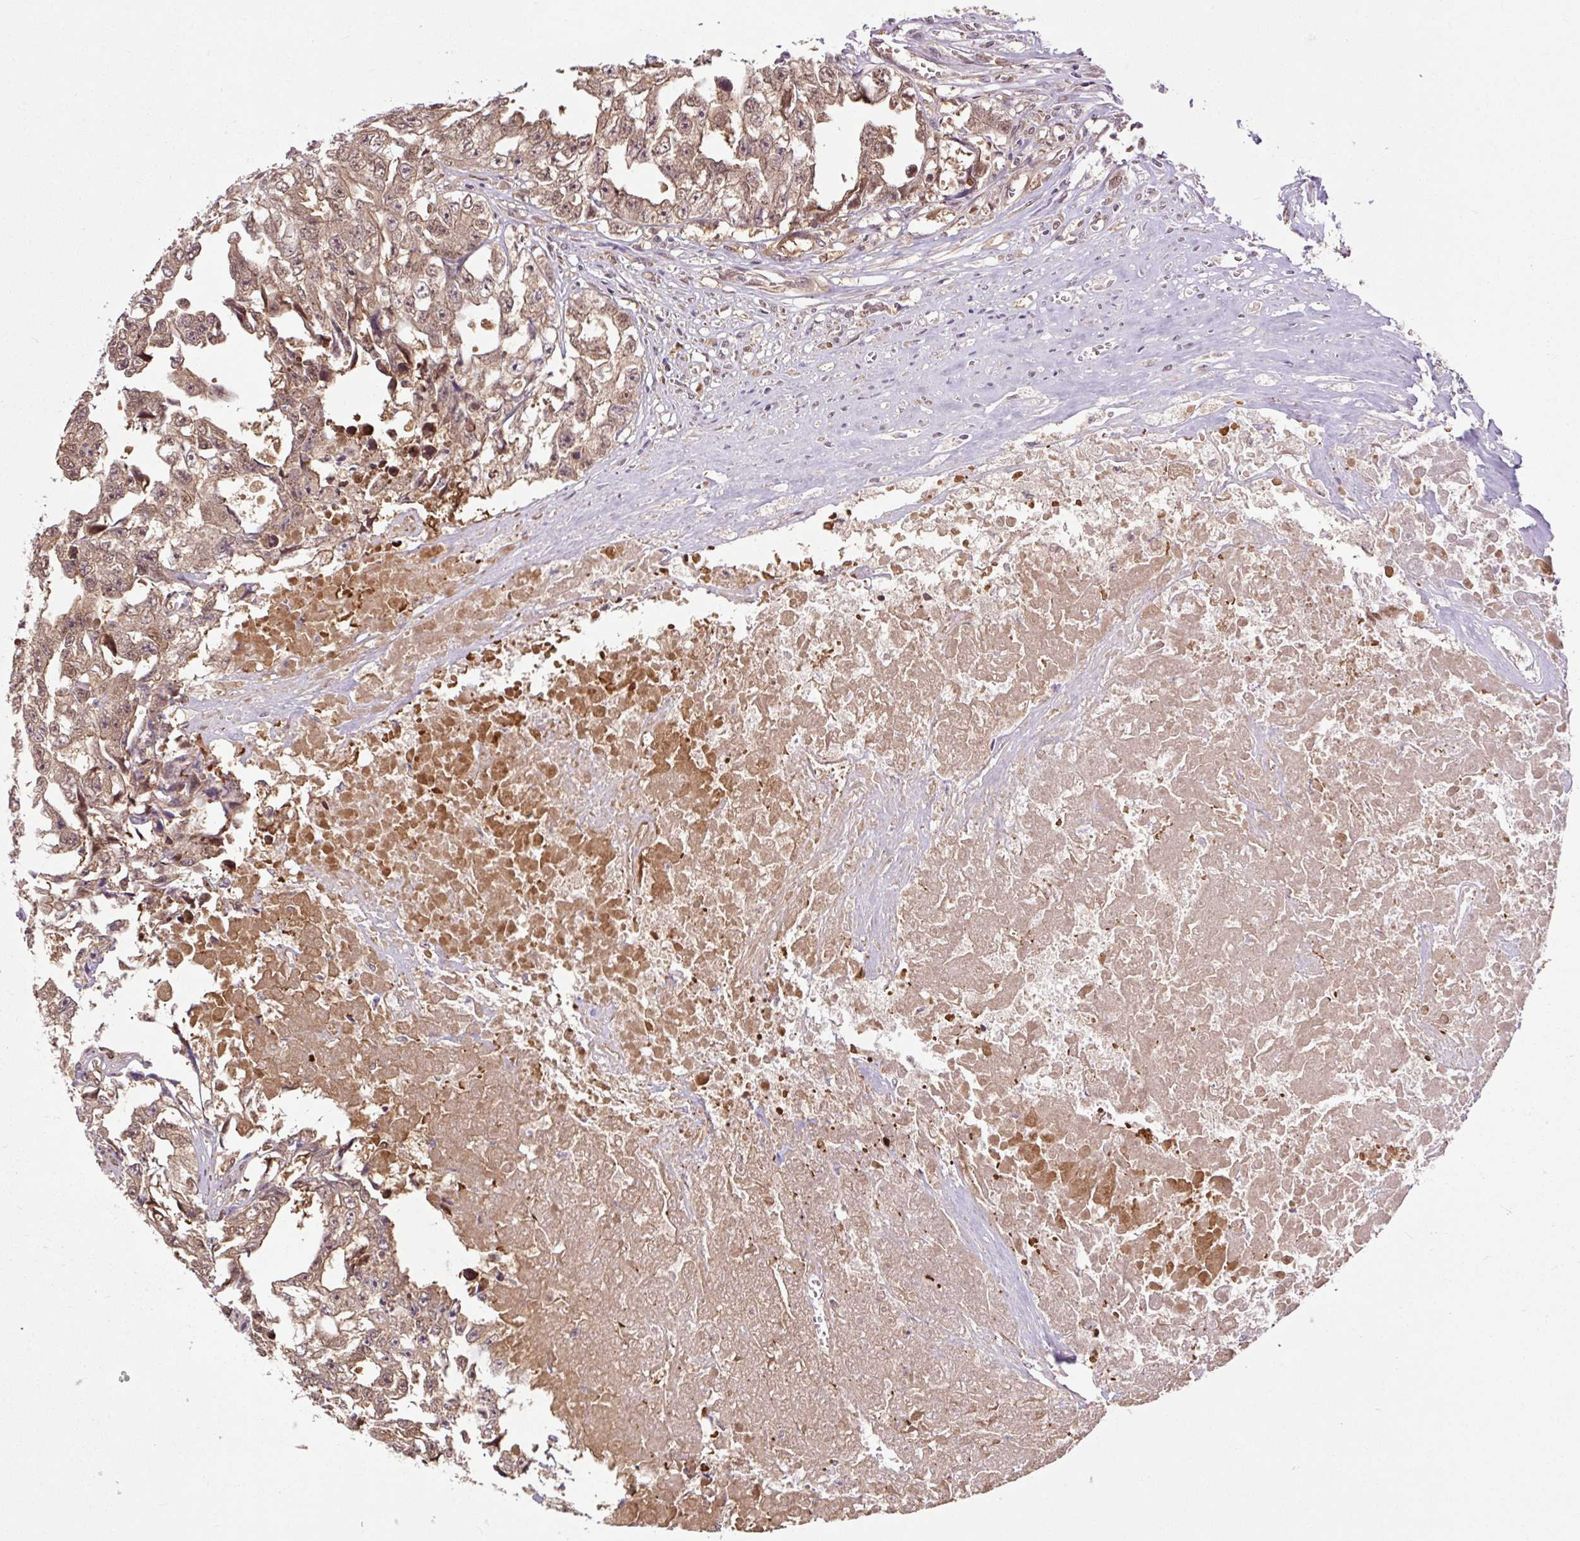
{"staining": {"intensity": "moderate", "quantity": ">75%", "location": "cytoplasmic/membranous"}, "tissue": "testis cancer", "cell_type": "Tumor cells", "image_type": "cancer", "snomed": [{"axis": "morphology", "description": "Seminoma, NOS"}, {"axis": "morphology", "description": "Carcinoma, Embryonal, NOS"}, {"axis": "topography", "description": "Testis"}], "caption": "High-power microscopy captured an immunohistochemistry photomicrograph of testis seminoma, revealing moderate cytoplasmic/membranous expression in approximately >75% of tumor cells.", "gene": "TPT1", "patient": {"sex": "male", "age": 43}}